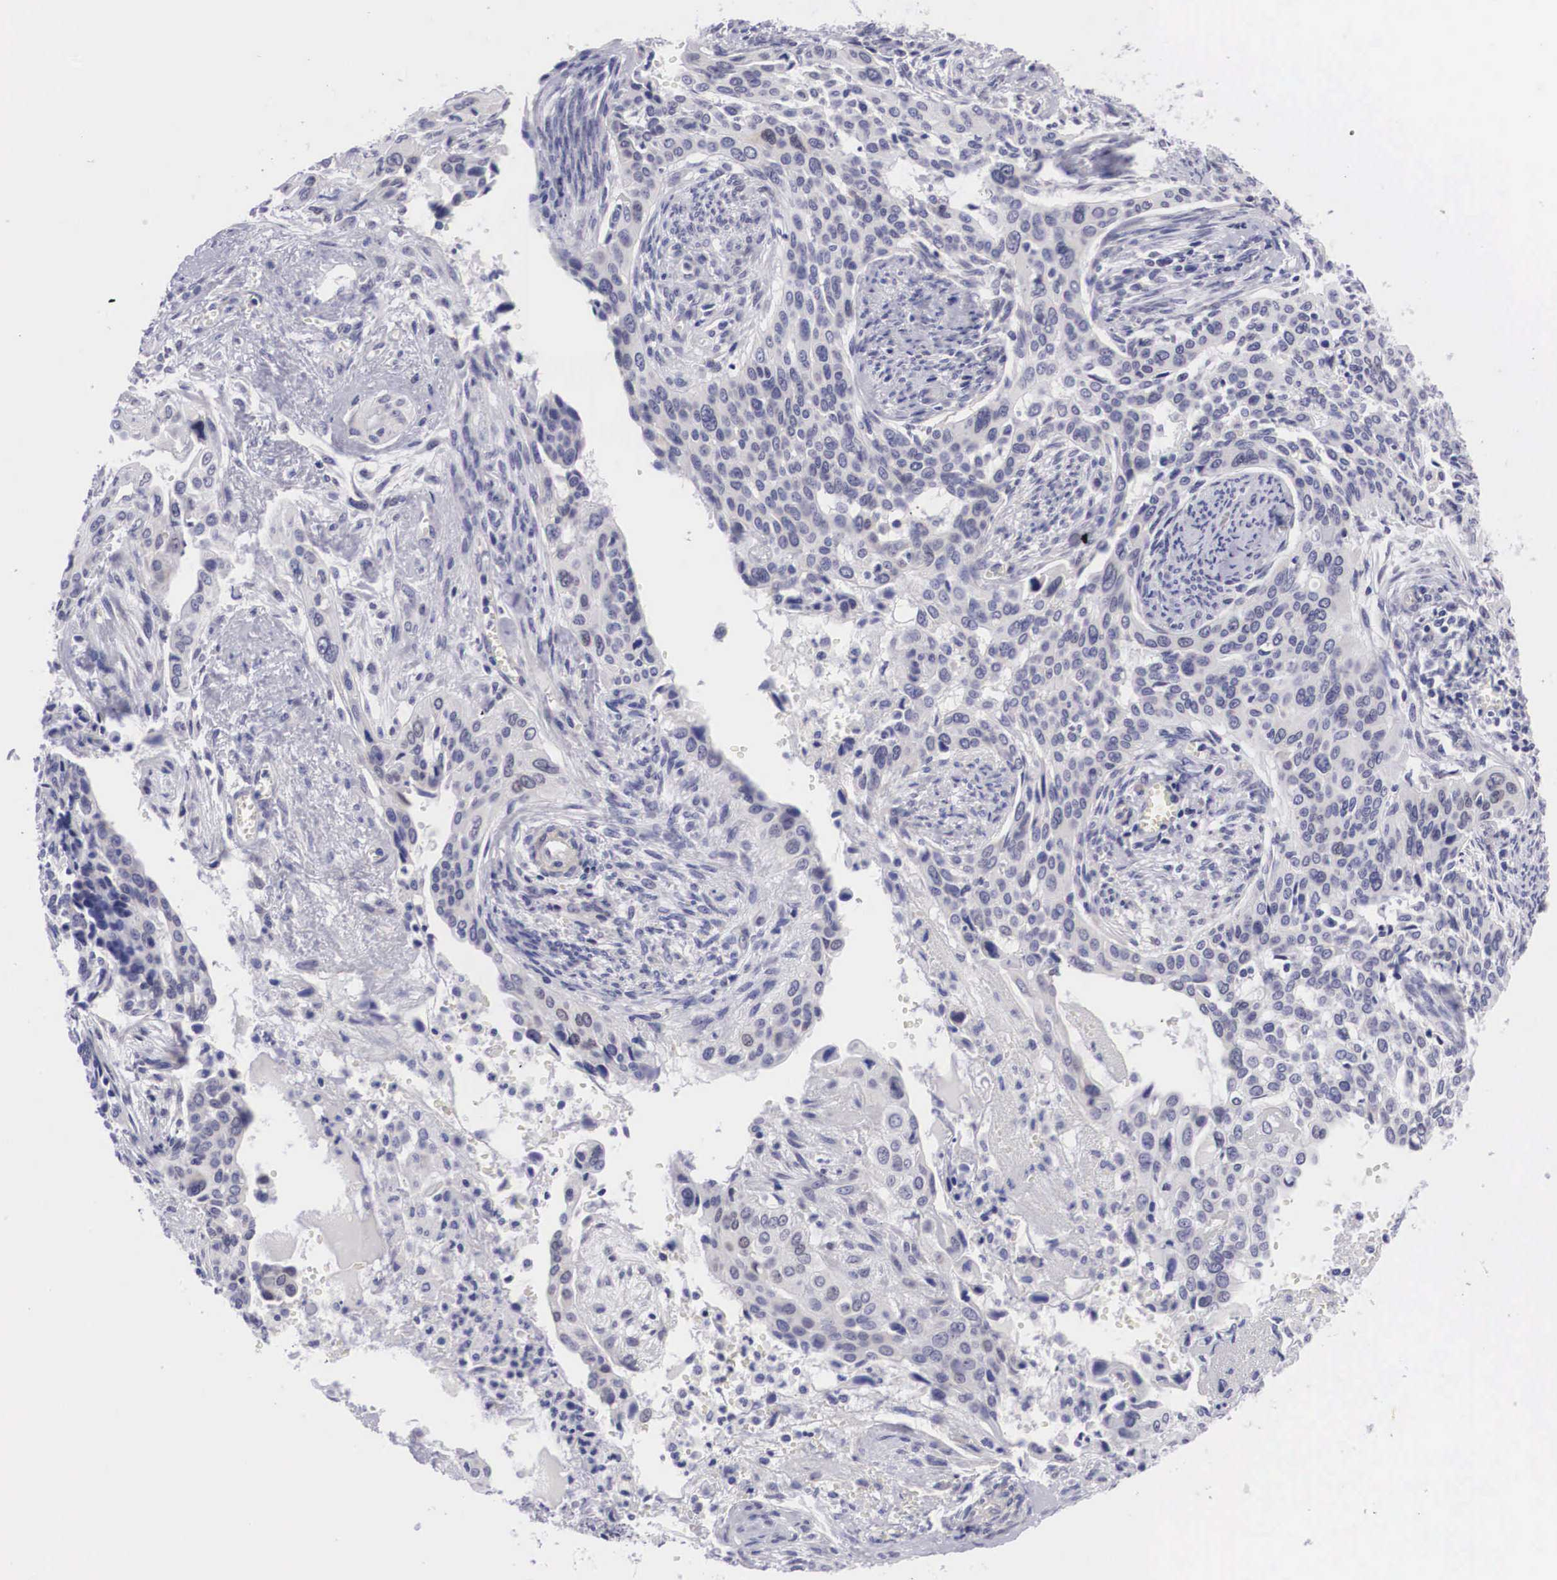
{"staining": {"intensity": "negative", "quantity": "none", "location": "none"}, "tissue": "cervical cancer", "cell_type": "Tumor cells", "image_type": "cancer", "snomed": [{"axis": "morphology", "description": "Squamous cell carcinoma, NOS"}, {"axis": "topography", "description": "Cervix"}], "caption": "Protein analysis of cervical cancer (squamous cell carcinoma) exhibits no significant staining in tumor cells.", "gene": "SOX11", "patient": {"sex": "female", "age": 34}}